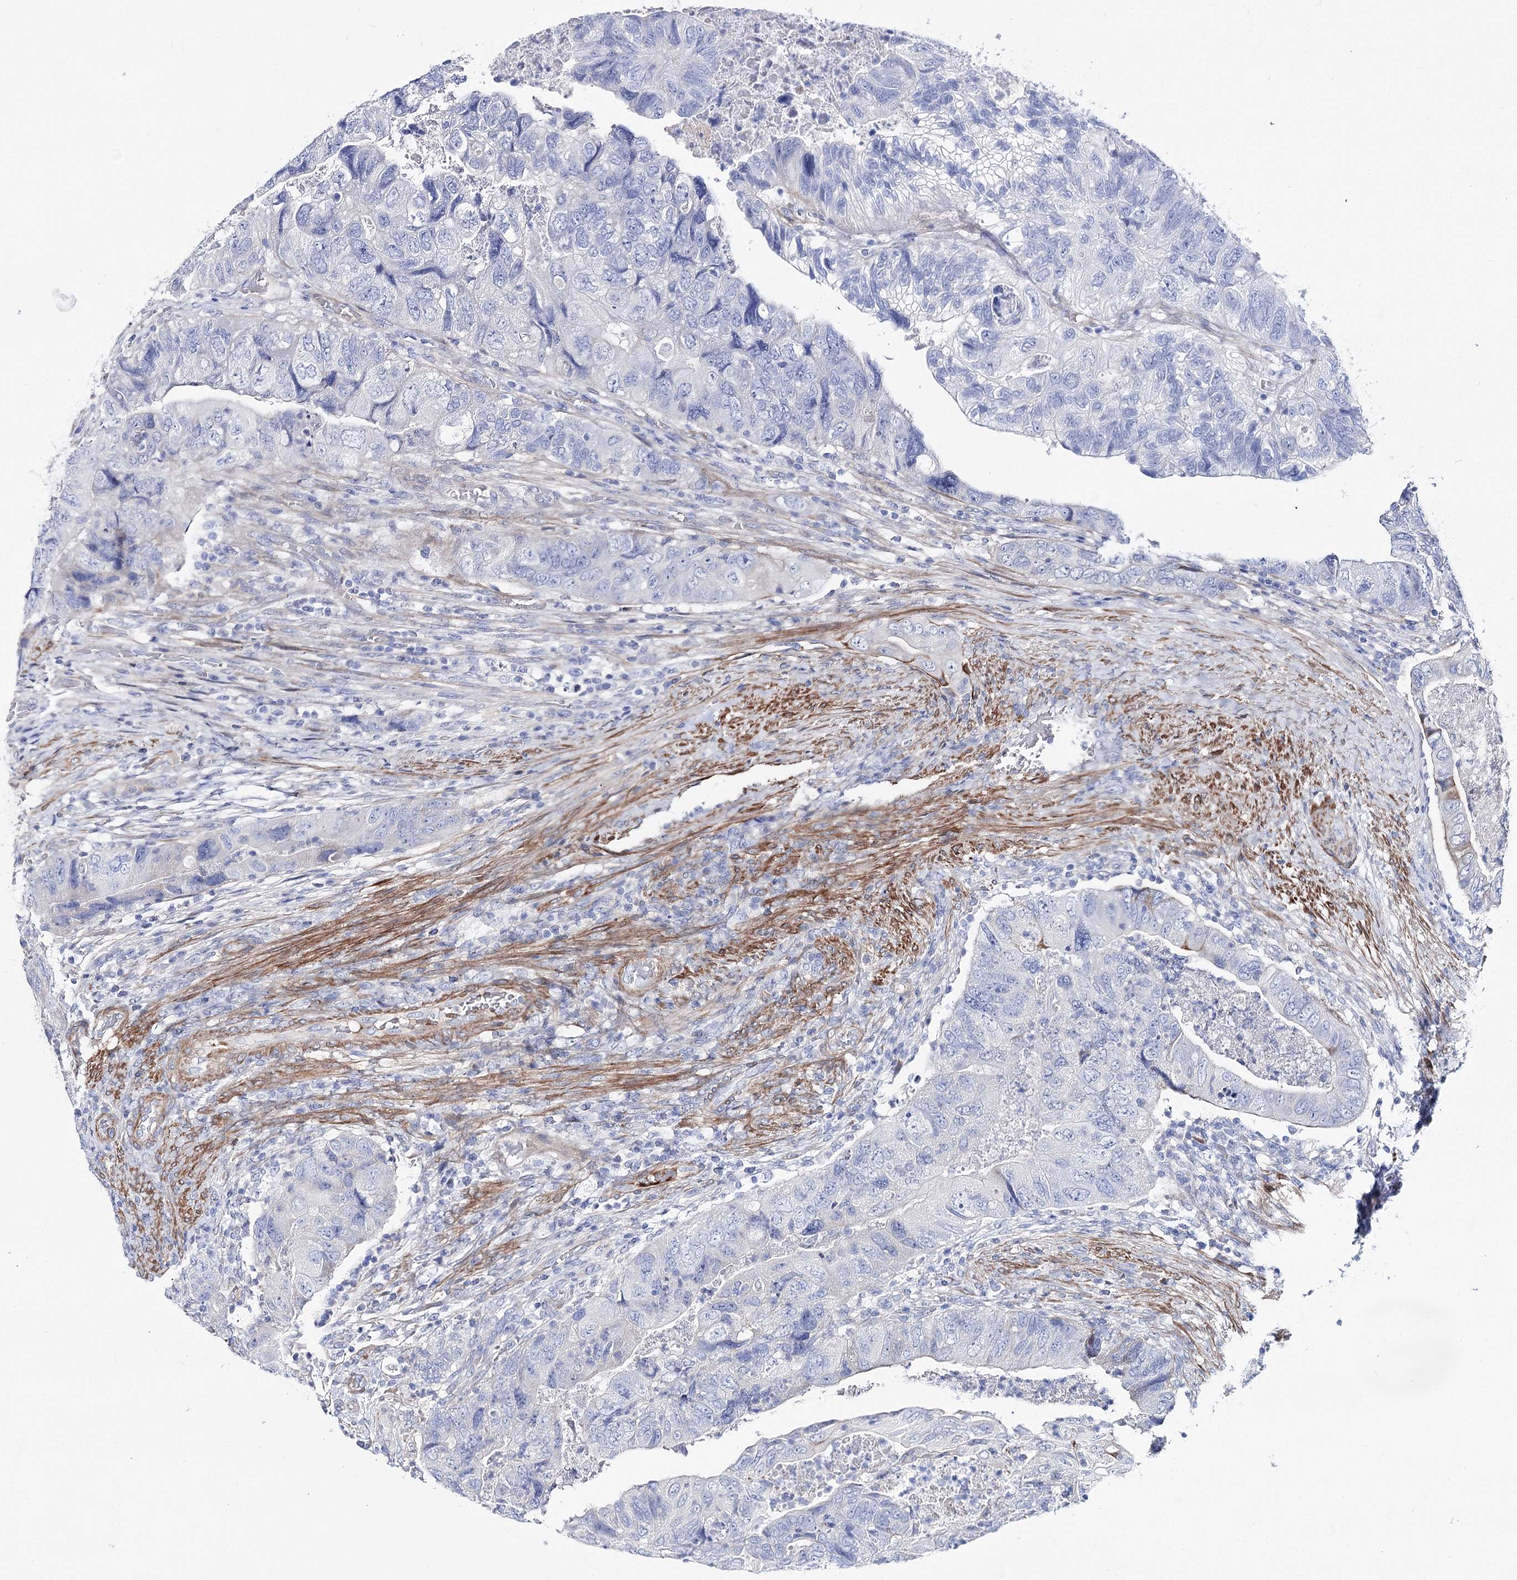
{"staining": {"intensity": "negative", "quantity": "none", "location": "none"}, "tissue": "colorectal cancer", "cell_type": "Tumor cells", "image_type": "cancer", "snomed": [{"axis": "morphology", "description": "Adenocarcinoma, NOS"}, {"axis": "topography", "description": "Rectum"}], "caption": "Immunohistochemical staining of human colorectal adenocarcinoma displays no significant staining in tumor cells.", "gene": "ANKRD23", "patient": {"sex": "male", "age": 63}}